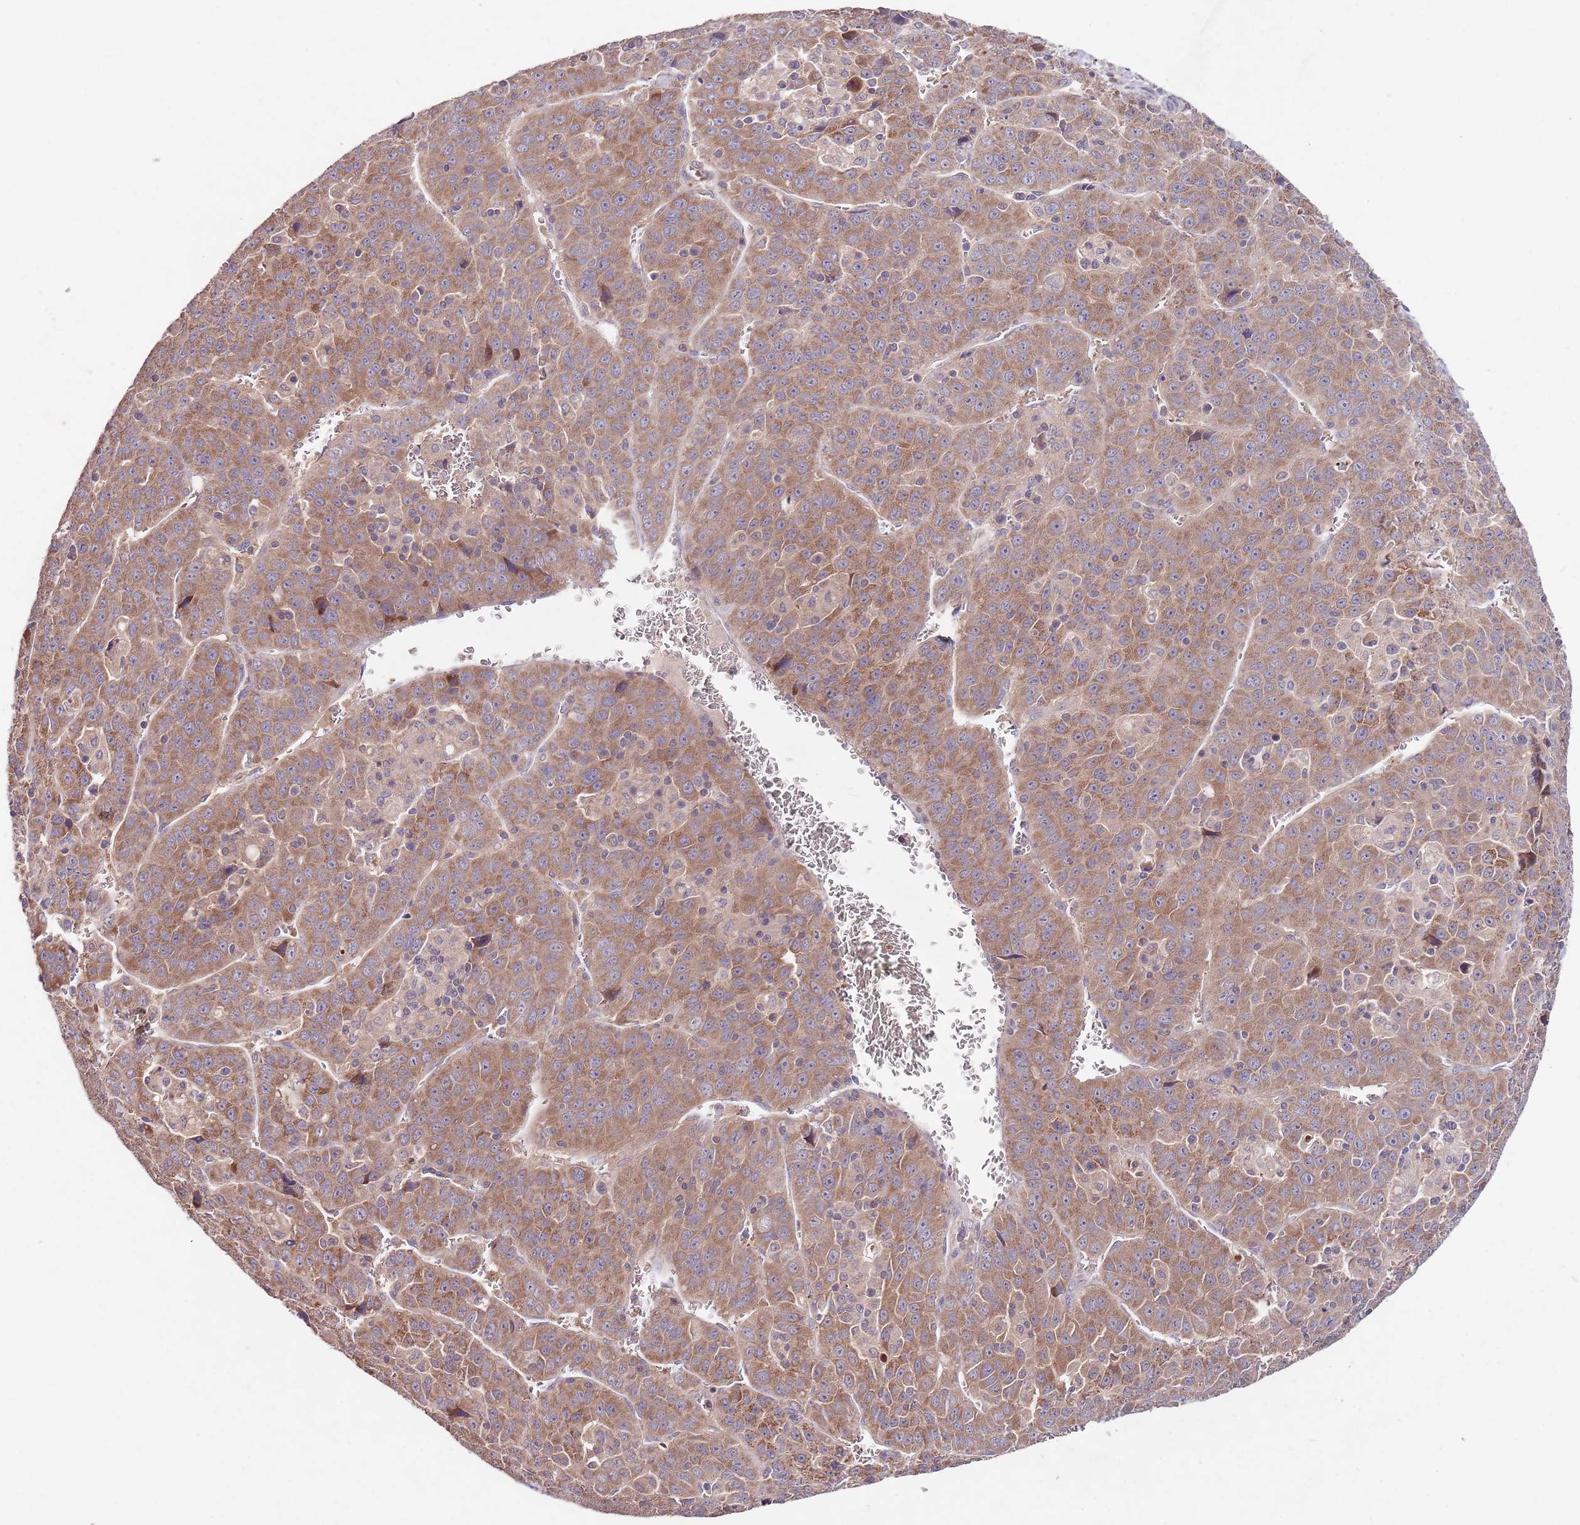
{"staining": {"intensity": "moderate", "quantity": ">75%", "location": "cytoplasmic/membranous"}, "tissue": "liver cancer", "cell_type": "Tumor cells", "image_type": "cancer", "snomed": [{"axis": "morphology", "description": "Carcinoma, Hepatocellular, NOS"}, {"axis": "topography", "description": "Liver"}], "caption": "The micrograph demonstrates staining of liver cancer, revealing moderate cytoplasmic/membranous protein staining (brown color) within tumor cells. (brown staining indicates protein expression, while blue staining denotes nuclei).", "gene": "NRDE2", "patient": {"sex": "female", "age": 53}}